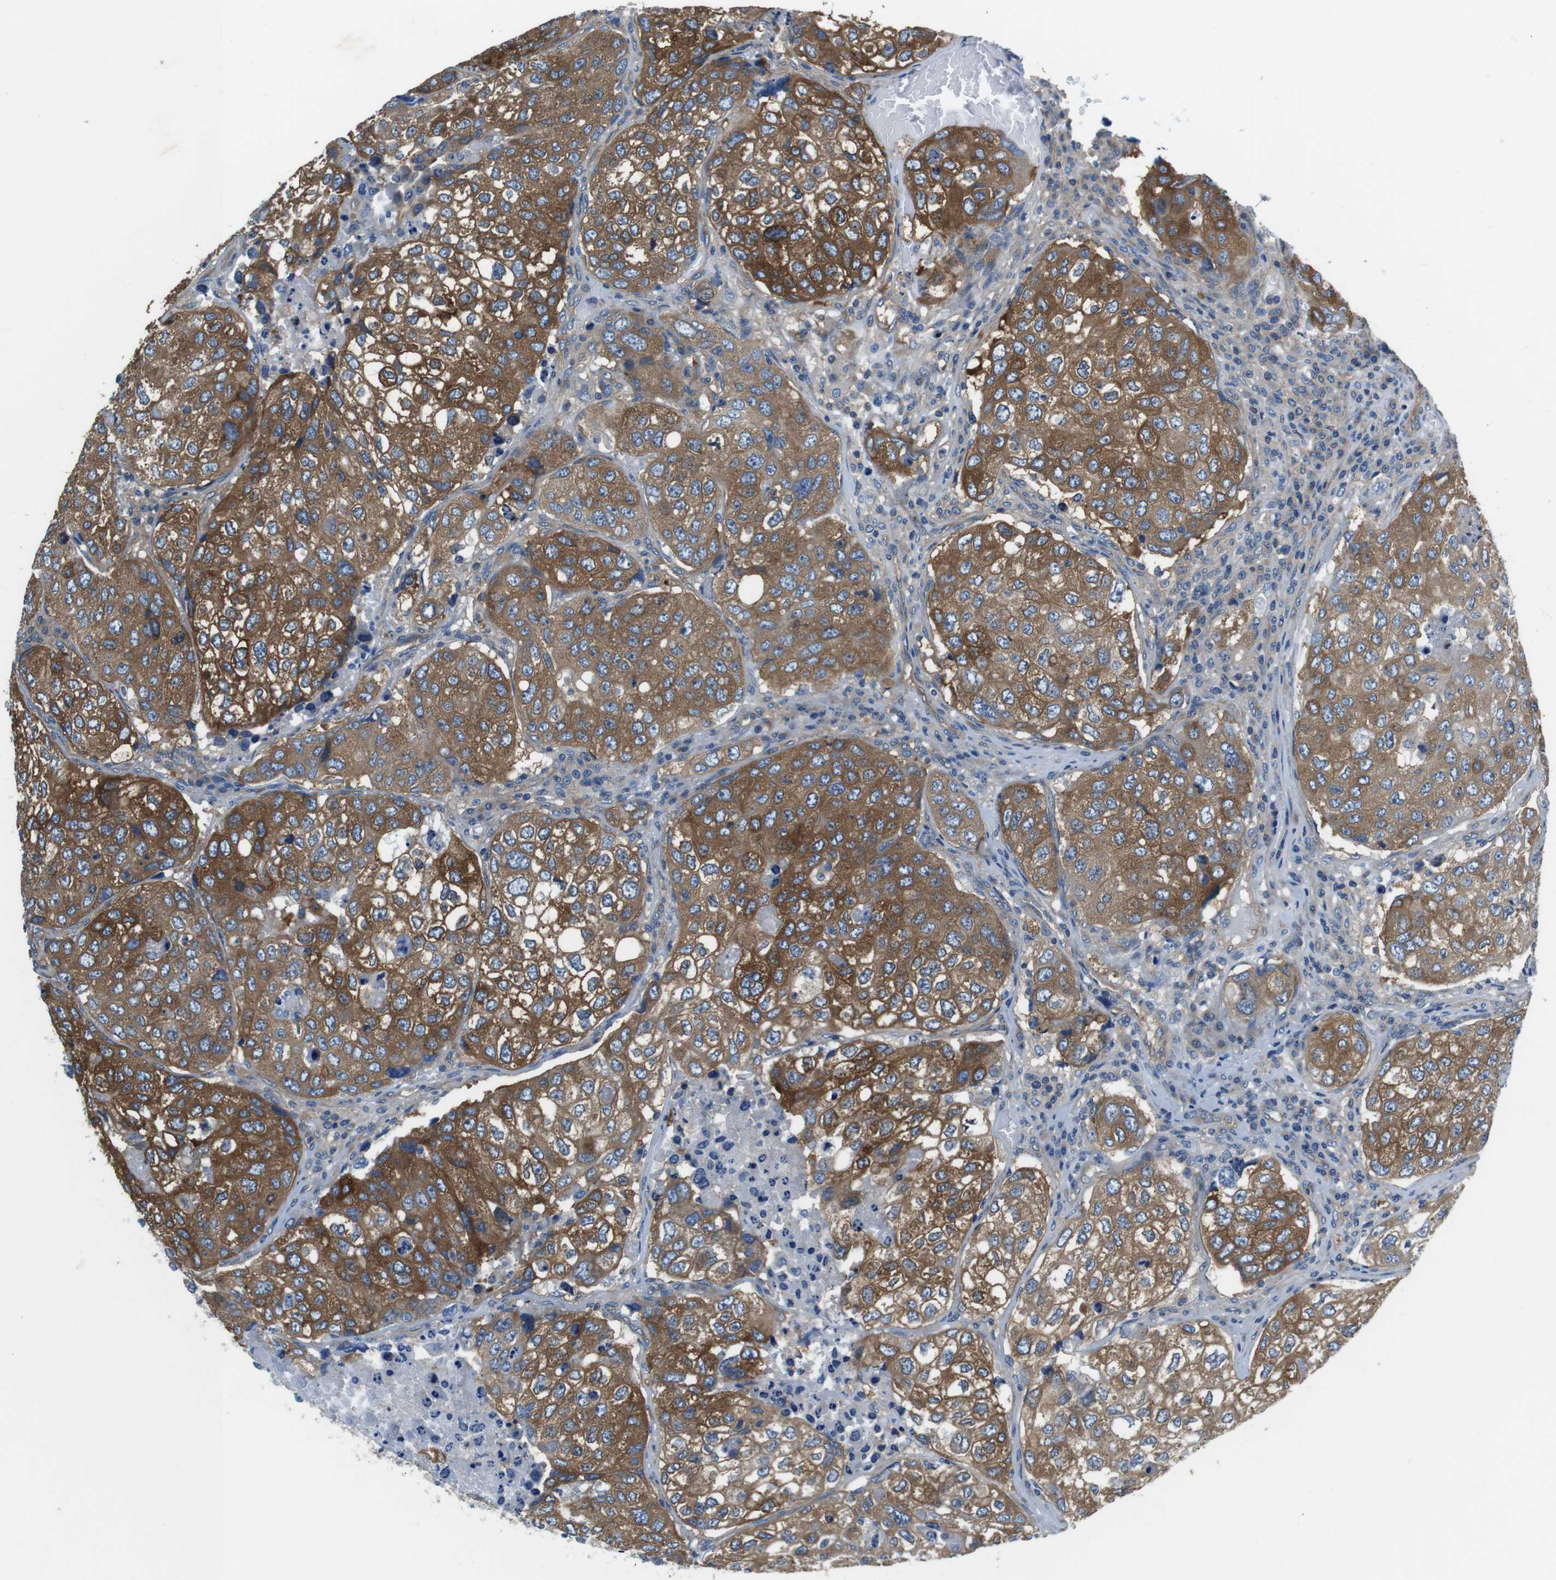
{"staining": {"intensity": "strong", "quantity": "25%-75%", "location": "cytoplasmic/membranous"}, "tissue": "urothelial cancer", "cell_type": "Tumor cells", "image_type": "cancer", "snomed": [{"axis": "morphology", "description": "Urothelial carcinoma, High grade"}, {"axis": "topography", "description": "Lymph node"}, {"axis": "topography", "description": "Urinary bladder"}], "caption": "Immunohistochemical staining of urothelial carcinoma (high-grade) displays high levels of strong cytoplasmic/membranous staining in about 25%-75% of tumor cells.", "gene": "DENND4C", "patient": {"sex": "male", "age": 51}}